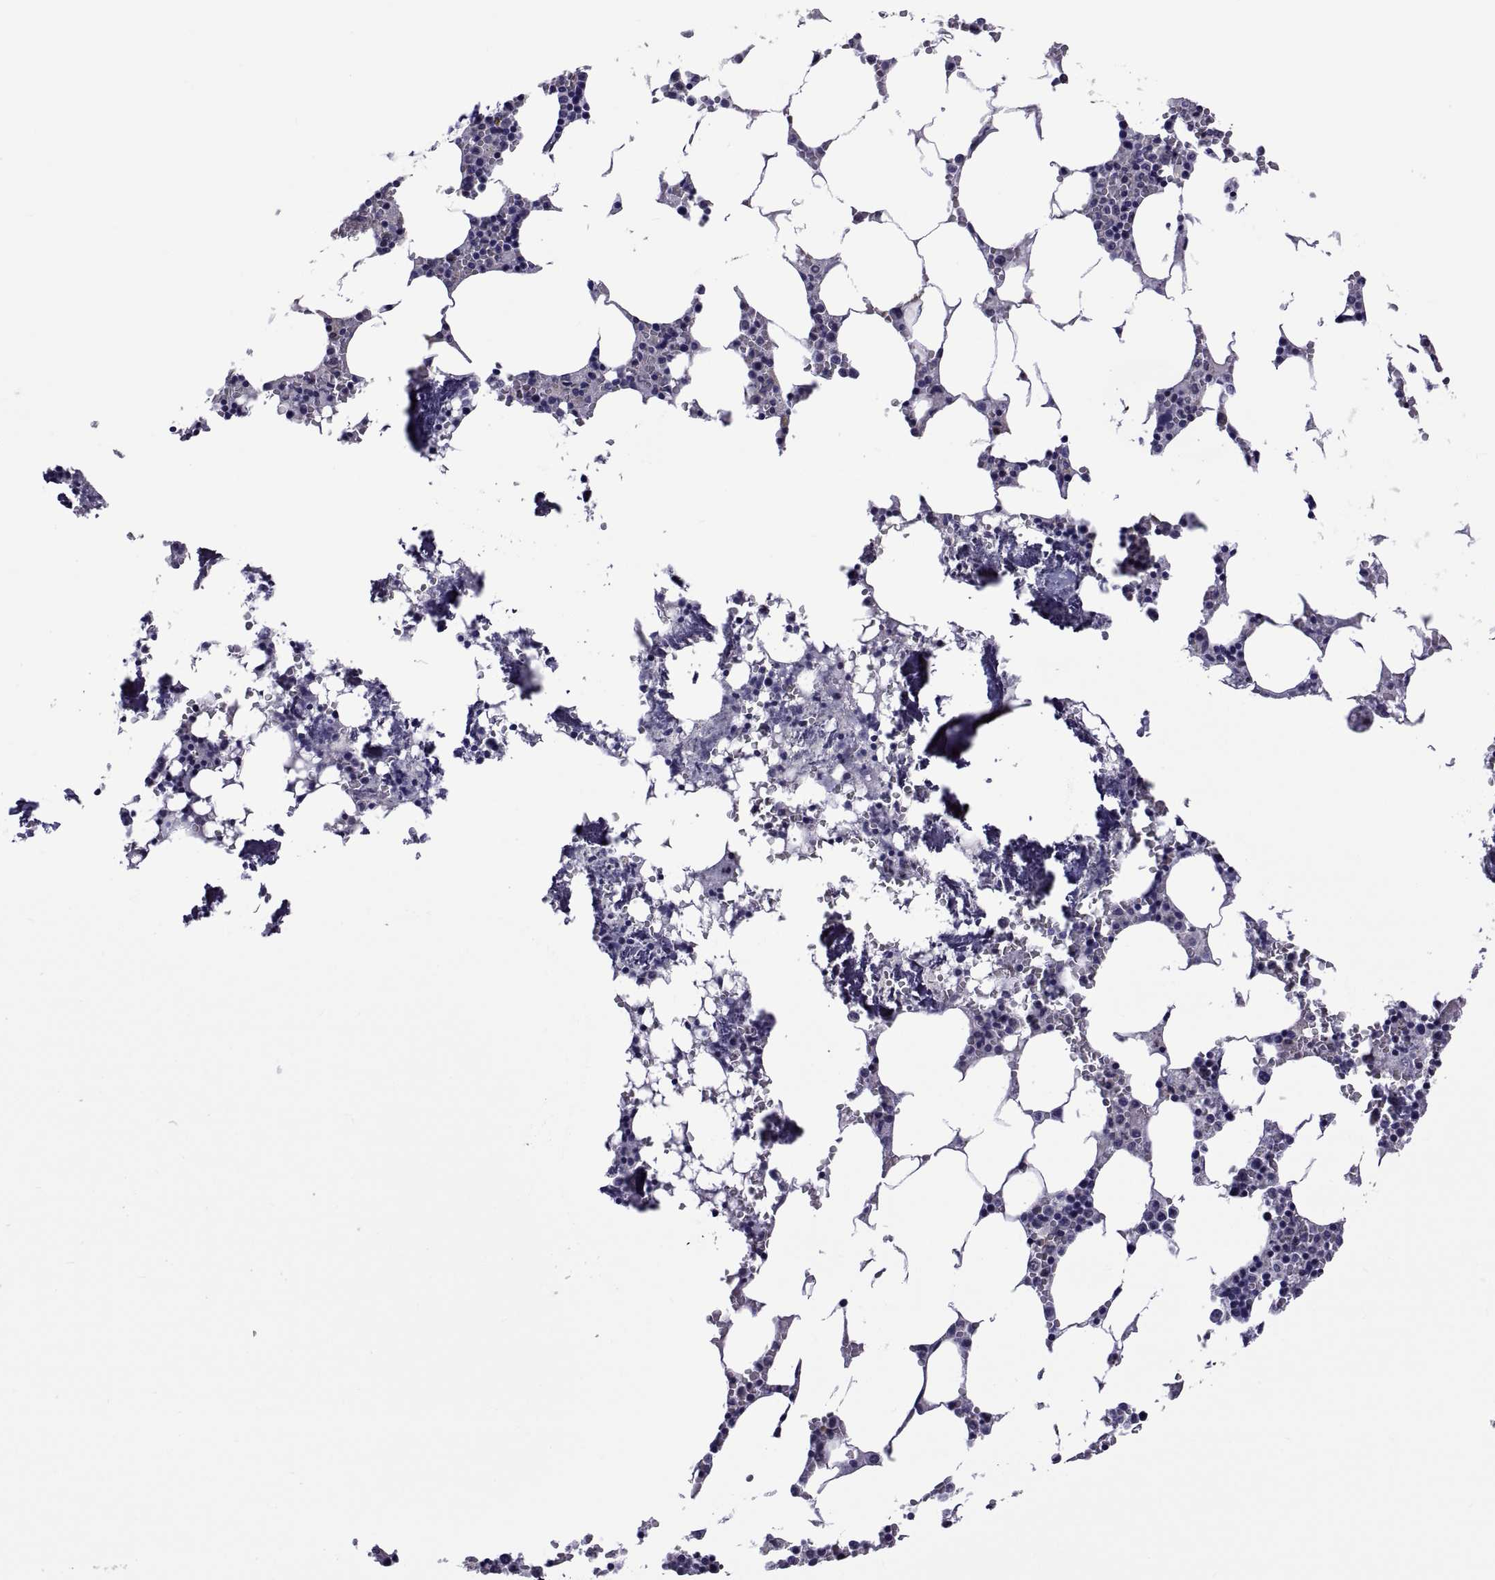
{"staining": {"intensity": "negative", "quantity": "none", "location": "none"}, "tissue": "bone marrow", "cell_type": "Hematopoietic cells", "image_type": "normal", "snomed": [{"axis": "morphology", "description": "Normal tissue, NOS"}, {"axis": "topography", "description": "Bone marrow"}], "caption": "IHC image of normal human bone marrow stained for a protein (brown), which demonstrates no expression in hematopoietic cells.", "gene": "TMC3", "patient": {"sex": "female", "age": 64}}